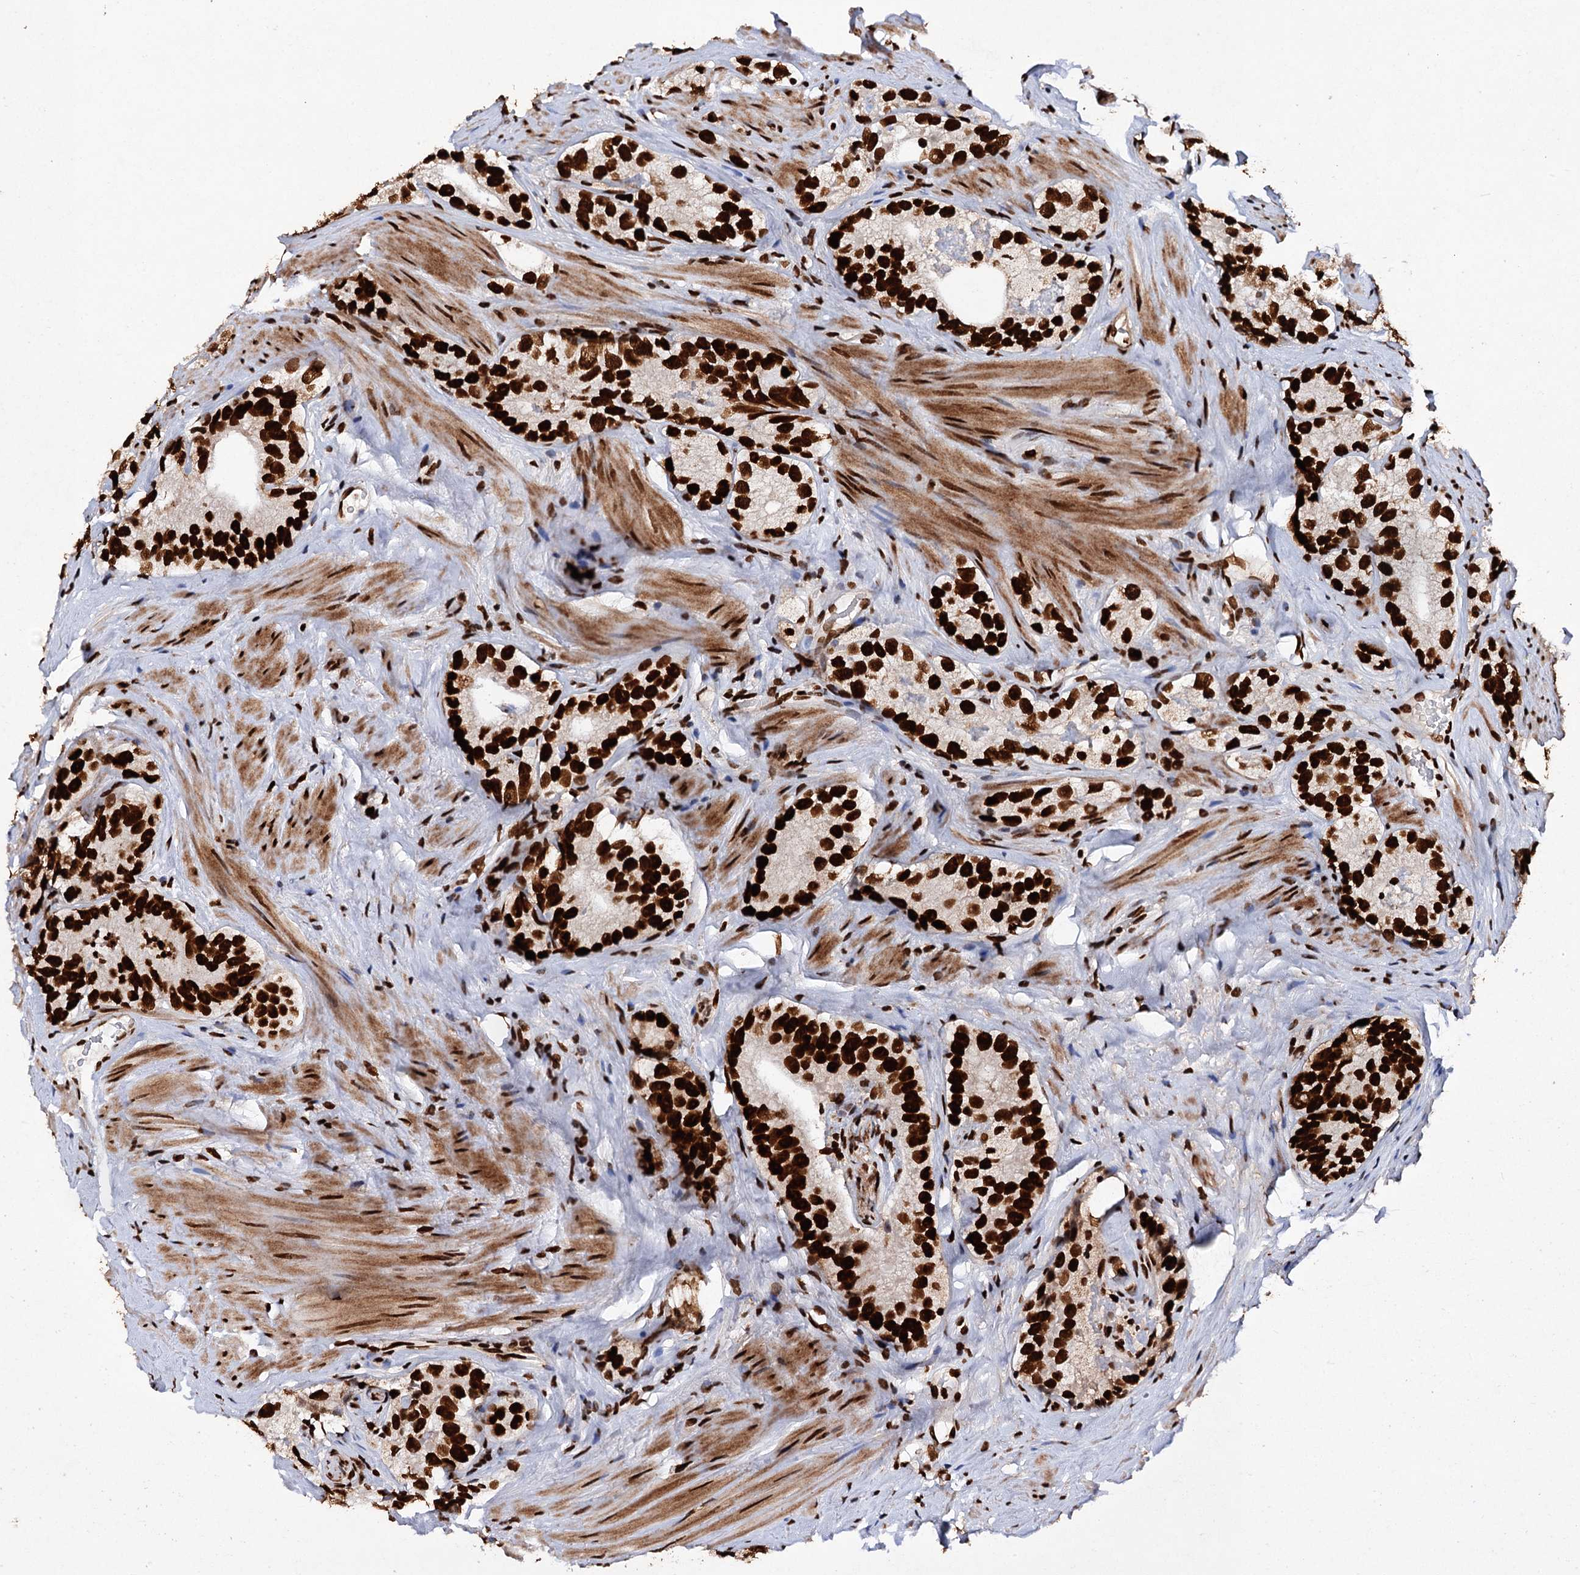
{"staining": {"intensity": "strong", "quantity": ">75%", "location": "nuclear"}, "tissue": "prostate cancer", "cell_type": "Tumor cells", "image_type": "cancer", "snomed": [{"axis": "morphology", "description": "Adenocarcinoma, High grade"}, {"axis": "topography", "description": "Prostate"}], "caption": "Prostate cancer (adenocarcinoma (high-grade)) stained for a protein (brown) displays strong nuclear positive positivity in approximately >75% of tumor cells.", "gene": "MATR3", "patient": {"sex": "male", "age": 56}}